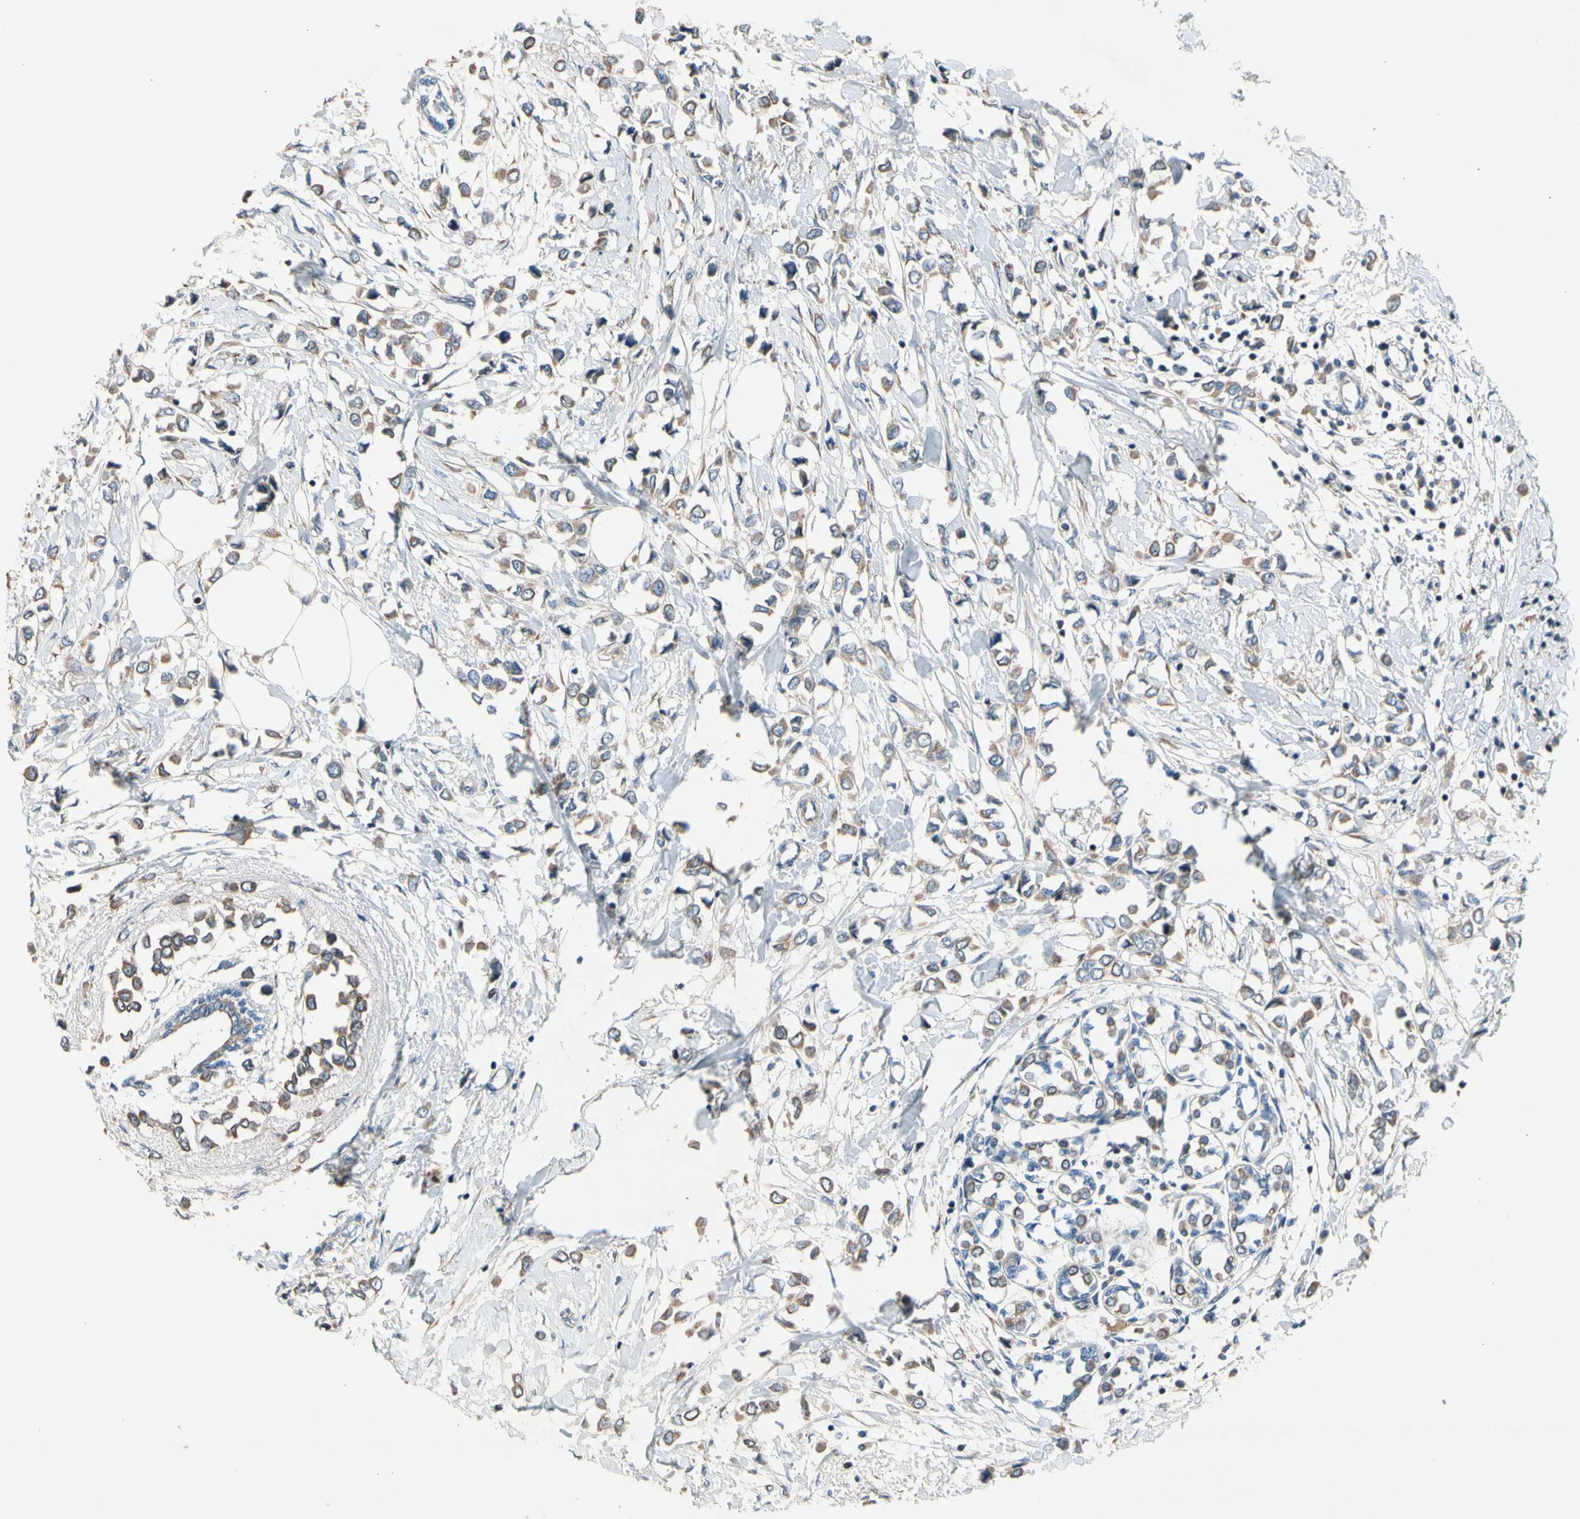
{"staining": {"intensity": "weak", "quantity": ">75%", "location": "cytoplasmic/membranous"}, "tissue": "breast cancer", "cell_type": "Tumor cells", "image_type": "cancer", "snomed": [{"axis": "morphology", "description": "Lobular carcinoma"}, {"axis": "topography", "description": "Breast"}], "caption": "Brown immunohistochemical staining in breast cancer (lobular carcinoma) reveals weak cytoplasmic/membranous expression in approximately >75% of tumor cells. Using DAB (brown) and hematoxylin (blue) stains, captured at high magnification using brightfield microscopy.", "gene": "TBX21", "patient": {"sex": "female", "age": 51}}